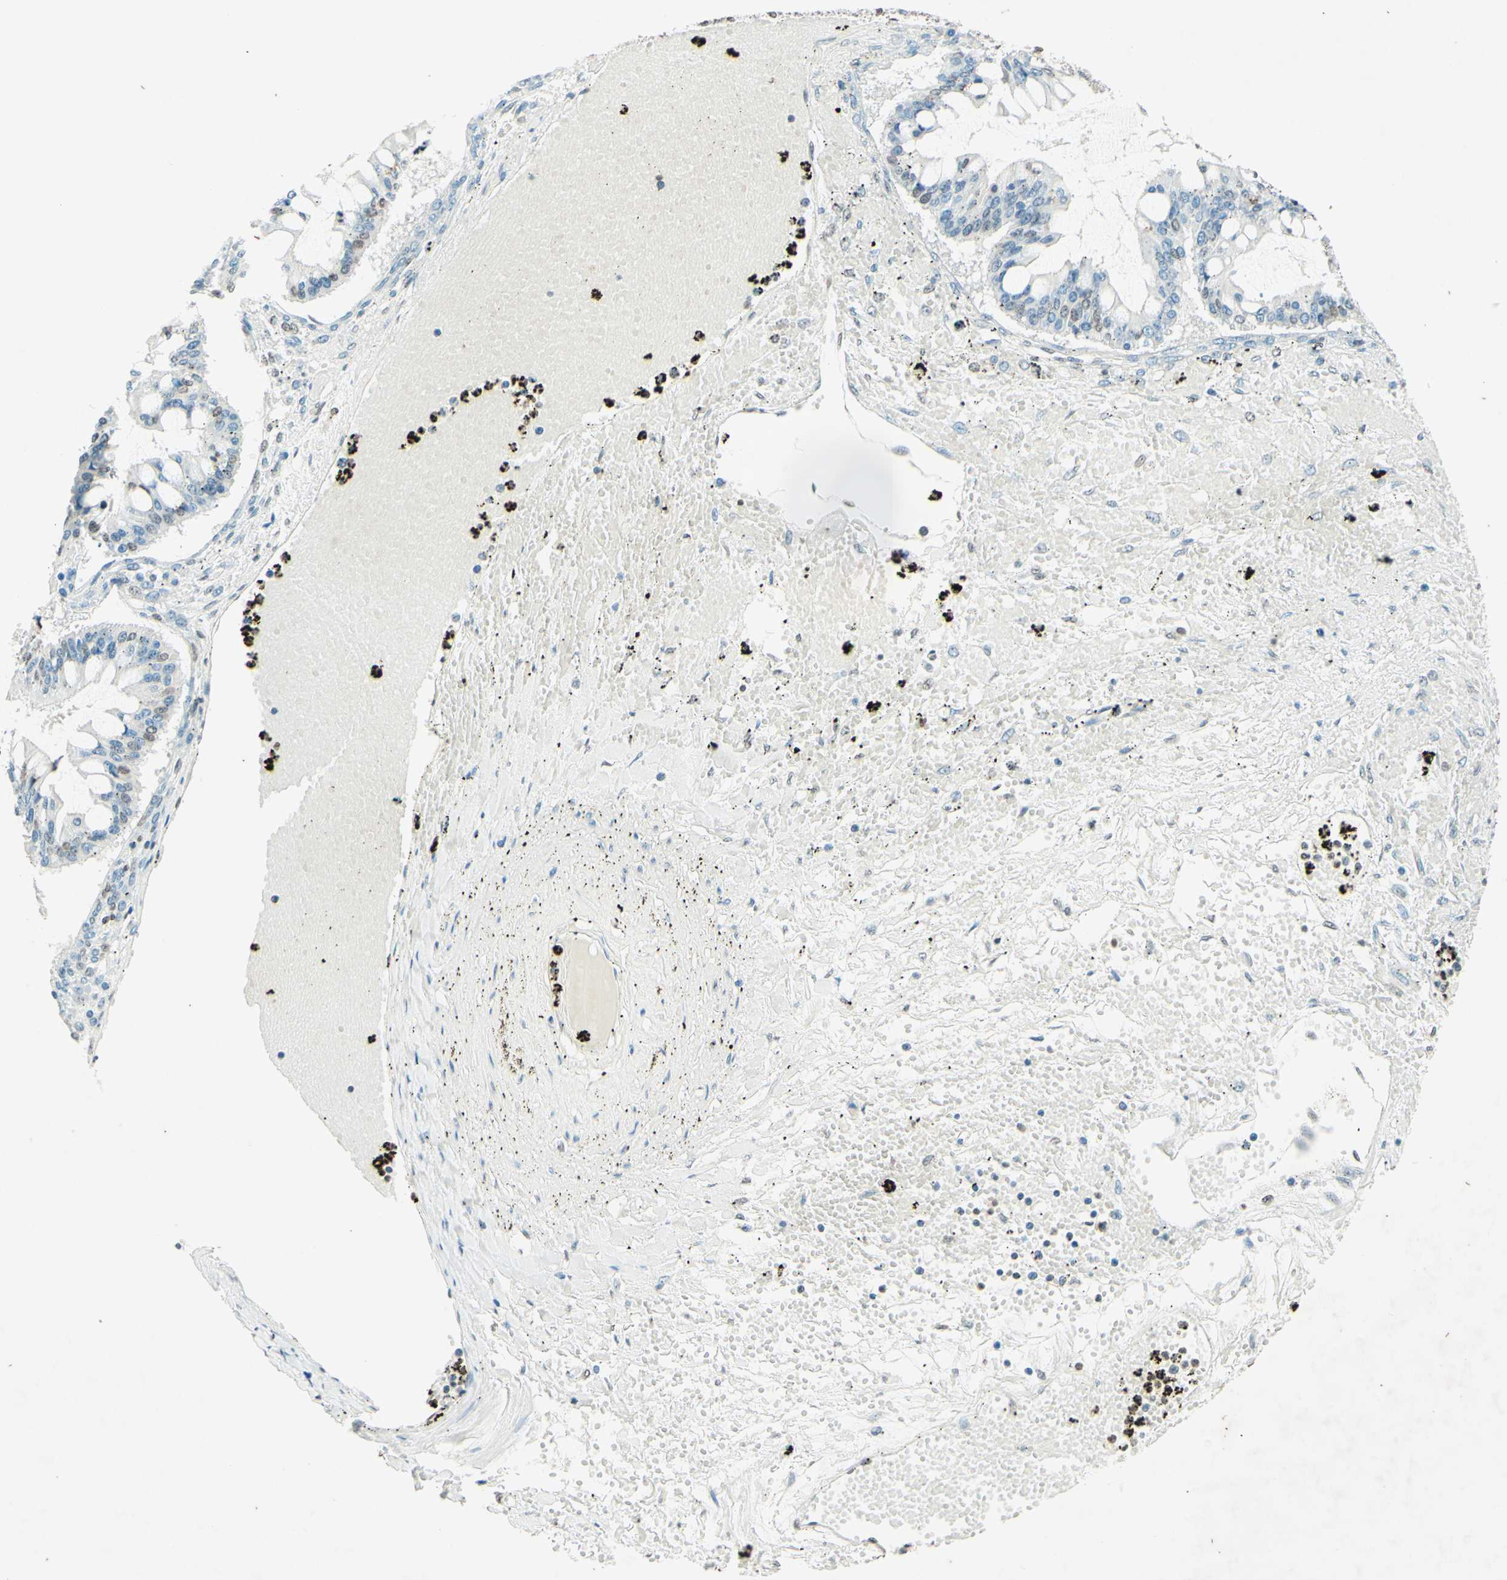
{"staining": {"intensity": "weak", "quantity": "<25%", "location": "nuclear"}, "tissue": "ovarian cancer", "cell_type": "Tumor cells", "image_type": "cancer", "snomed": [{"axis": "morphology", "description": "Cystadenocarcinoma, mucinous, NOS"}, {"axis": "topography", "description": "Ovary"}], "caption": "Micrograph shows no significant protein expression in tumor cells of ovarian cancer.", "gene": "MSH2", "patient": {"sex": "female", "age": 73}}